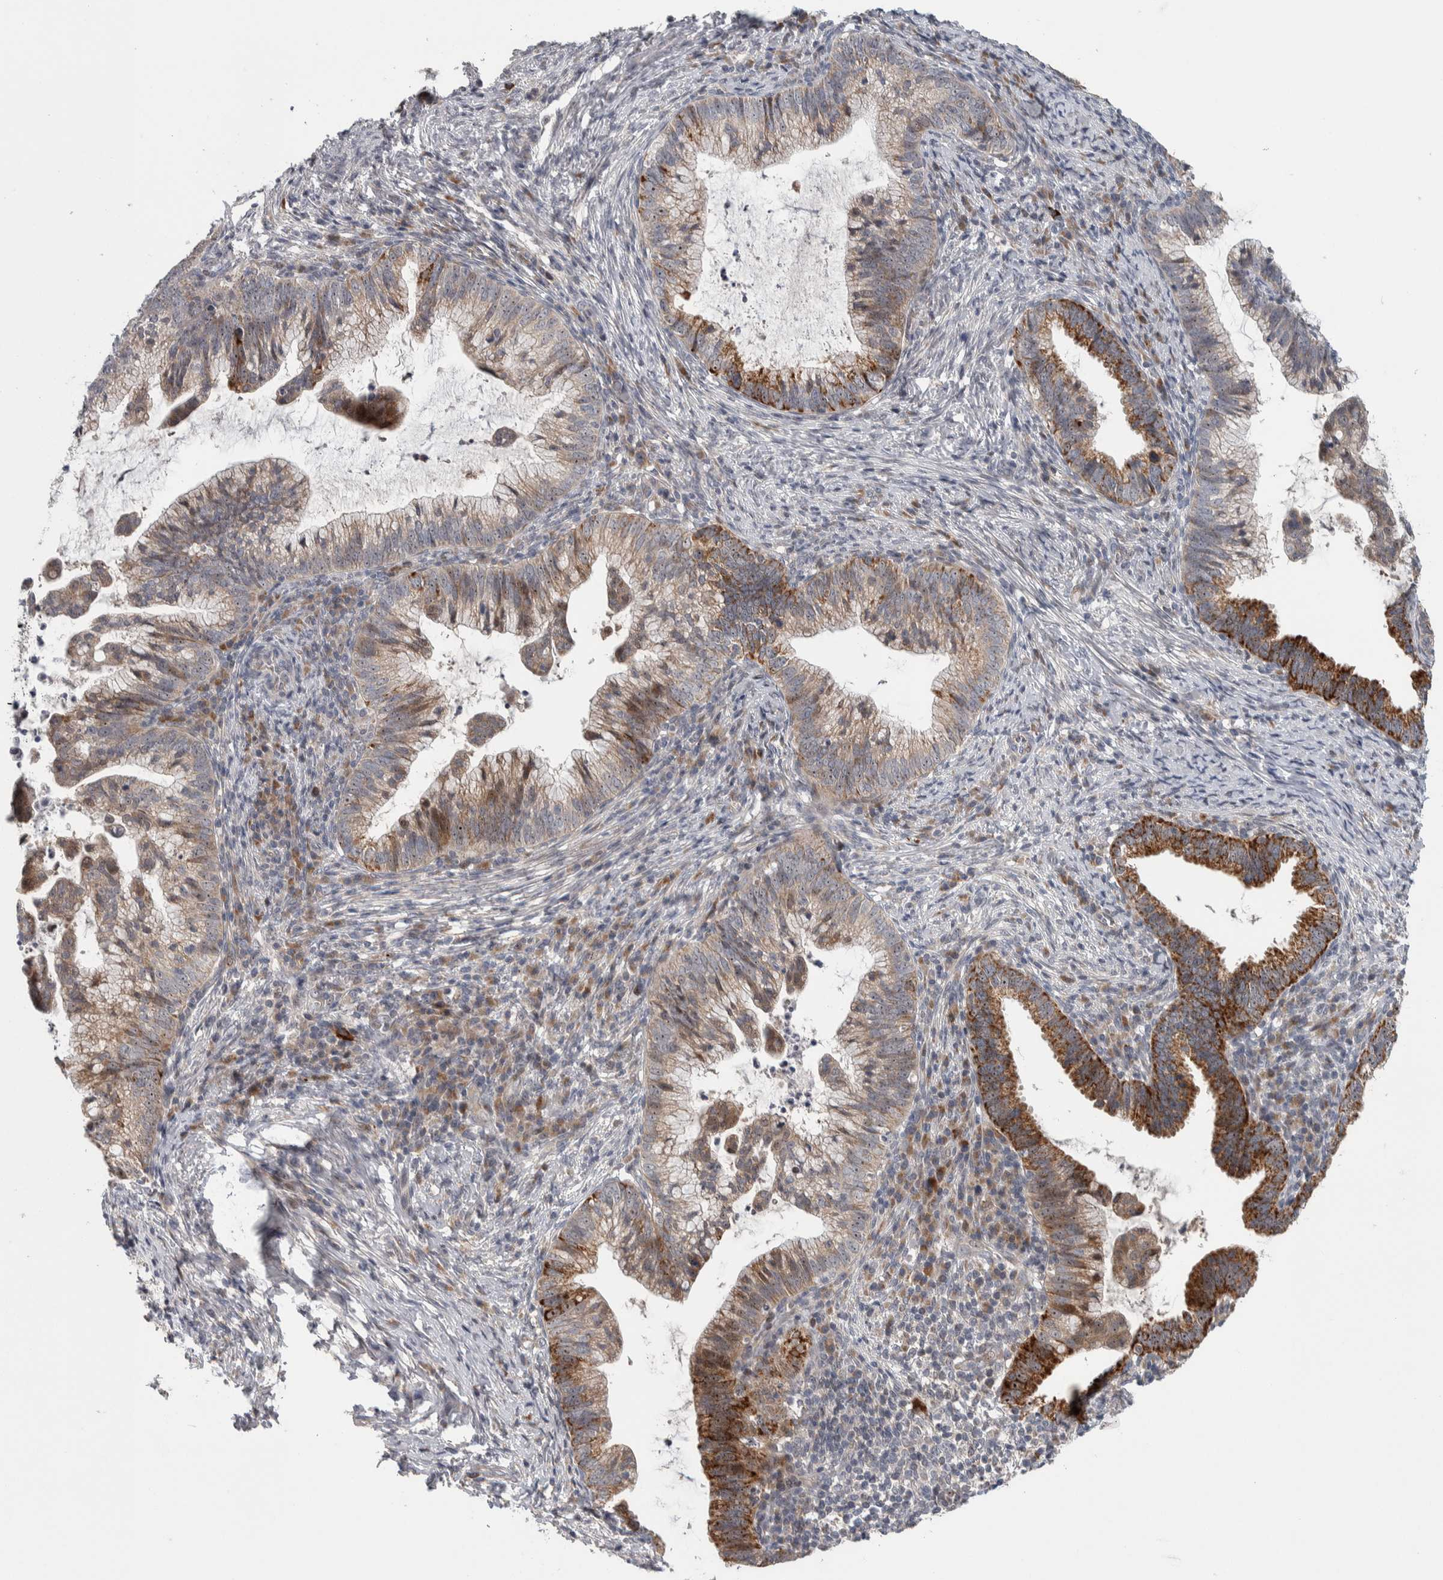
{"staining": {"intensity": "moderate", "quantity": ">75%", "location": "cytoplasmic/membranous"}, "tissue": "cervical cancer", "cell_type": "Tumor cells", "image_type": "cancer", "snomed": [{"axis": "morphology", "description": "Adenocarcinoma, NOS"}, {"axis": "topography", "description": "Cervix"}], "caption": "DAB immunohistochemical staining of cervical cancer (adenocarcinoma) reveals moderate cytoplasmic/membranous protein staining in about >75% of tumor cells.", "gene": "PRRG4", "patient": {"sex": "female", "age": 36}}